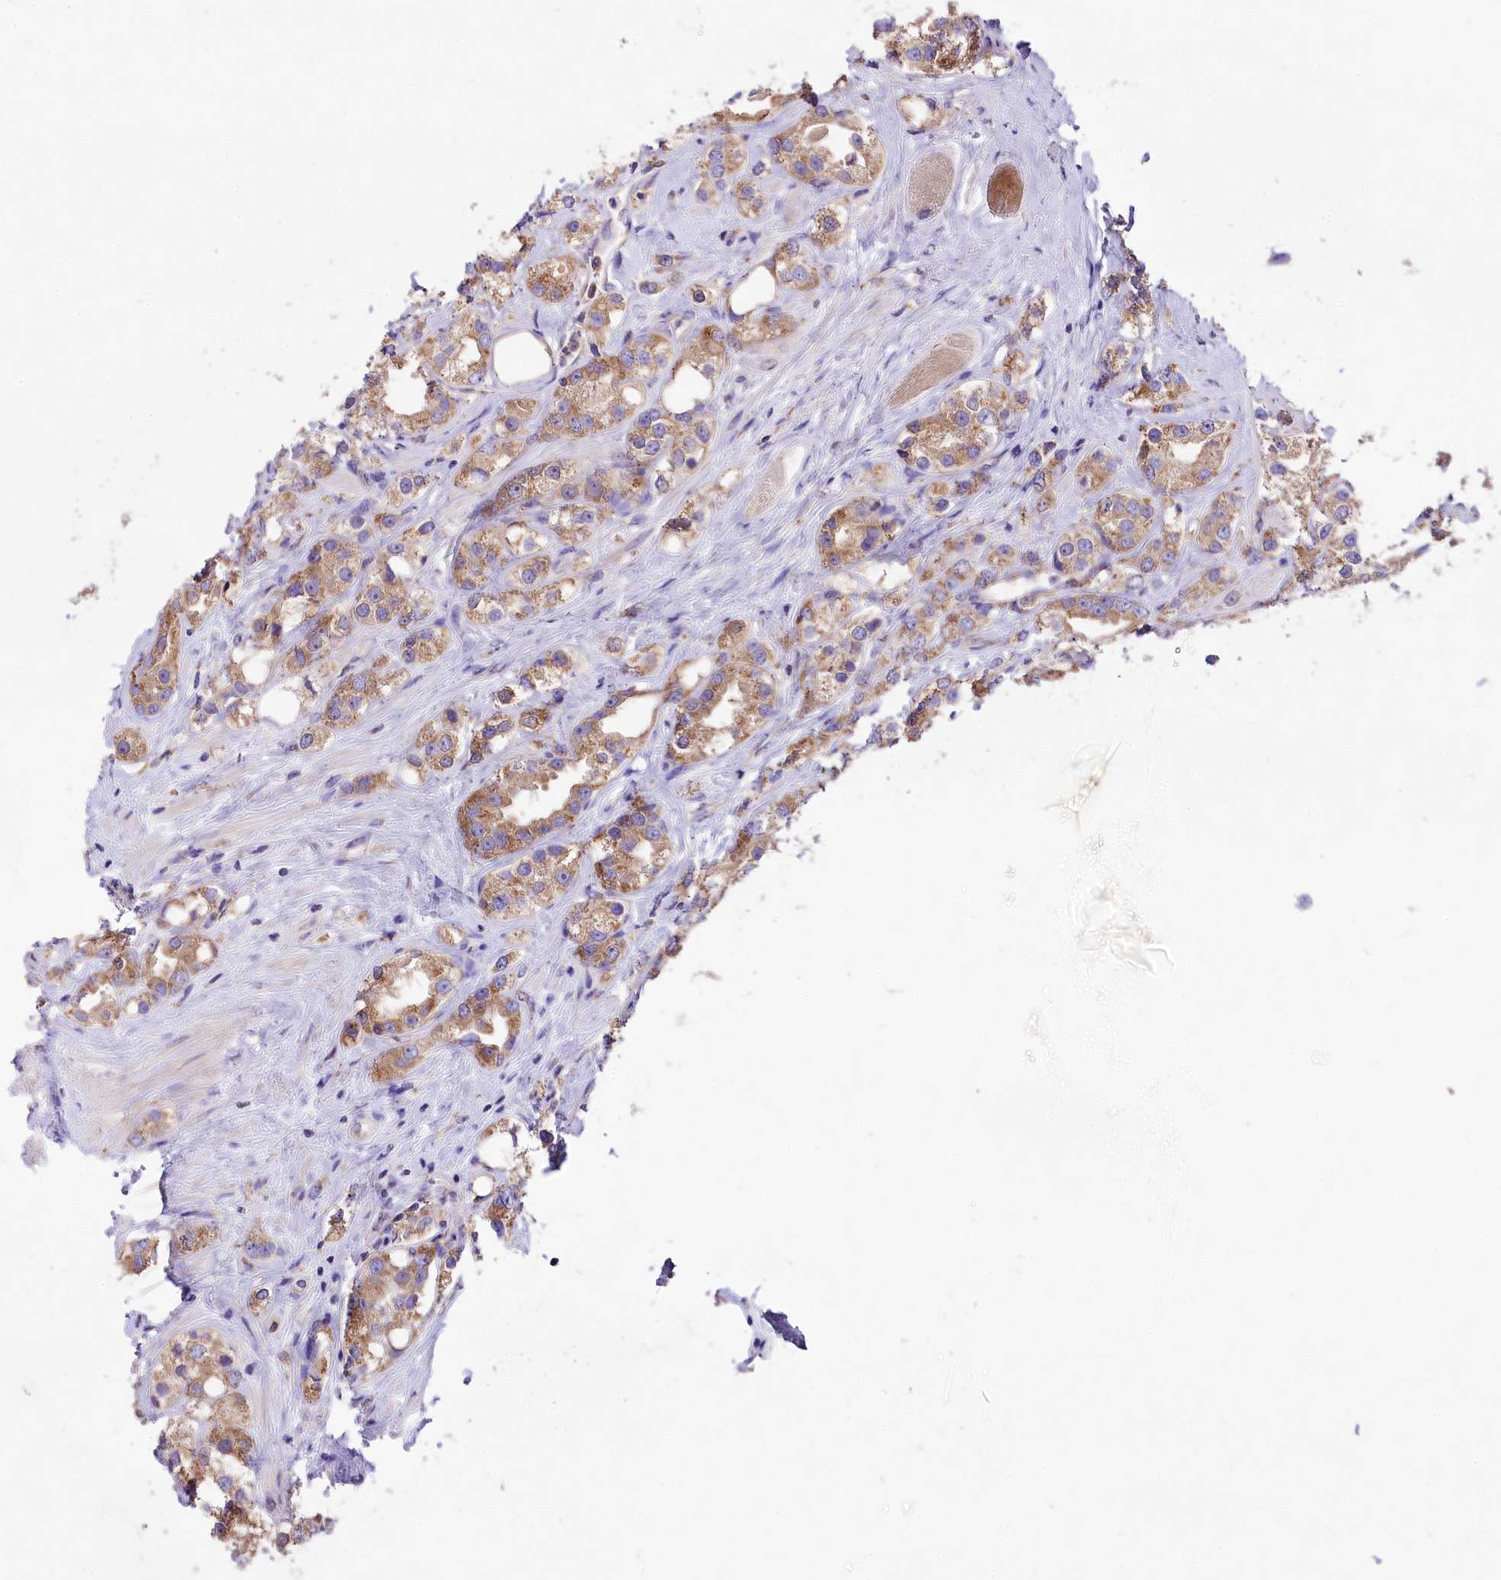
{"staining": {"intensity": "moderate", "quantity": ">75%", "location": "cytoplasmic/membranous"}, "tissue": "prostate cancer", "cell_type": "Tumor cells", "image_type": "cancer", "snomed": [{"axis": "morphology", "description": "Adenocarcinoma, NOS"}, {"axis": "topography", "description": "Prostate"}], "caption": "Immunohistochemical staining of human prostate adenocarcinoma demonstrates medium levels of moderate cytoplasmic/membranous protein positivity in about >75% of tumor cells. (brown staining indicates protein expression, while blue staining denotes nuclei).", "gene": "PEMT", "patient": {"sex": "male", "age": 79}}